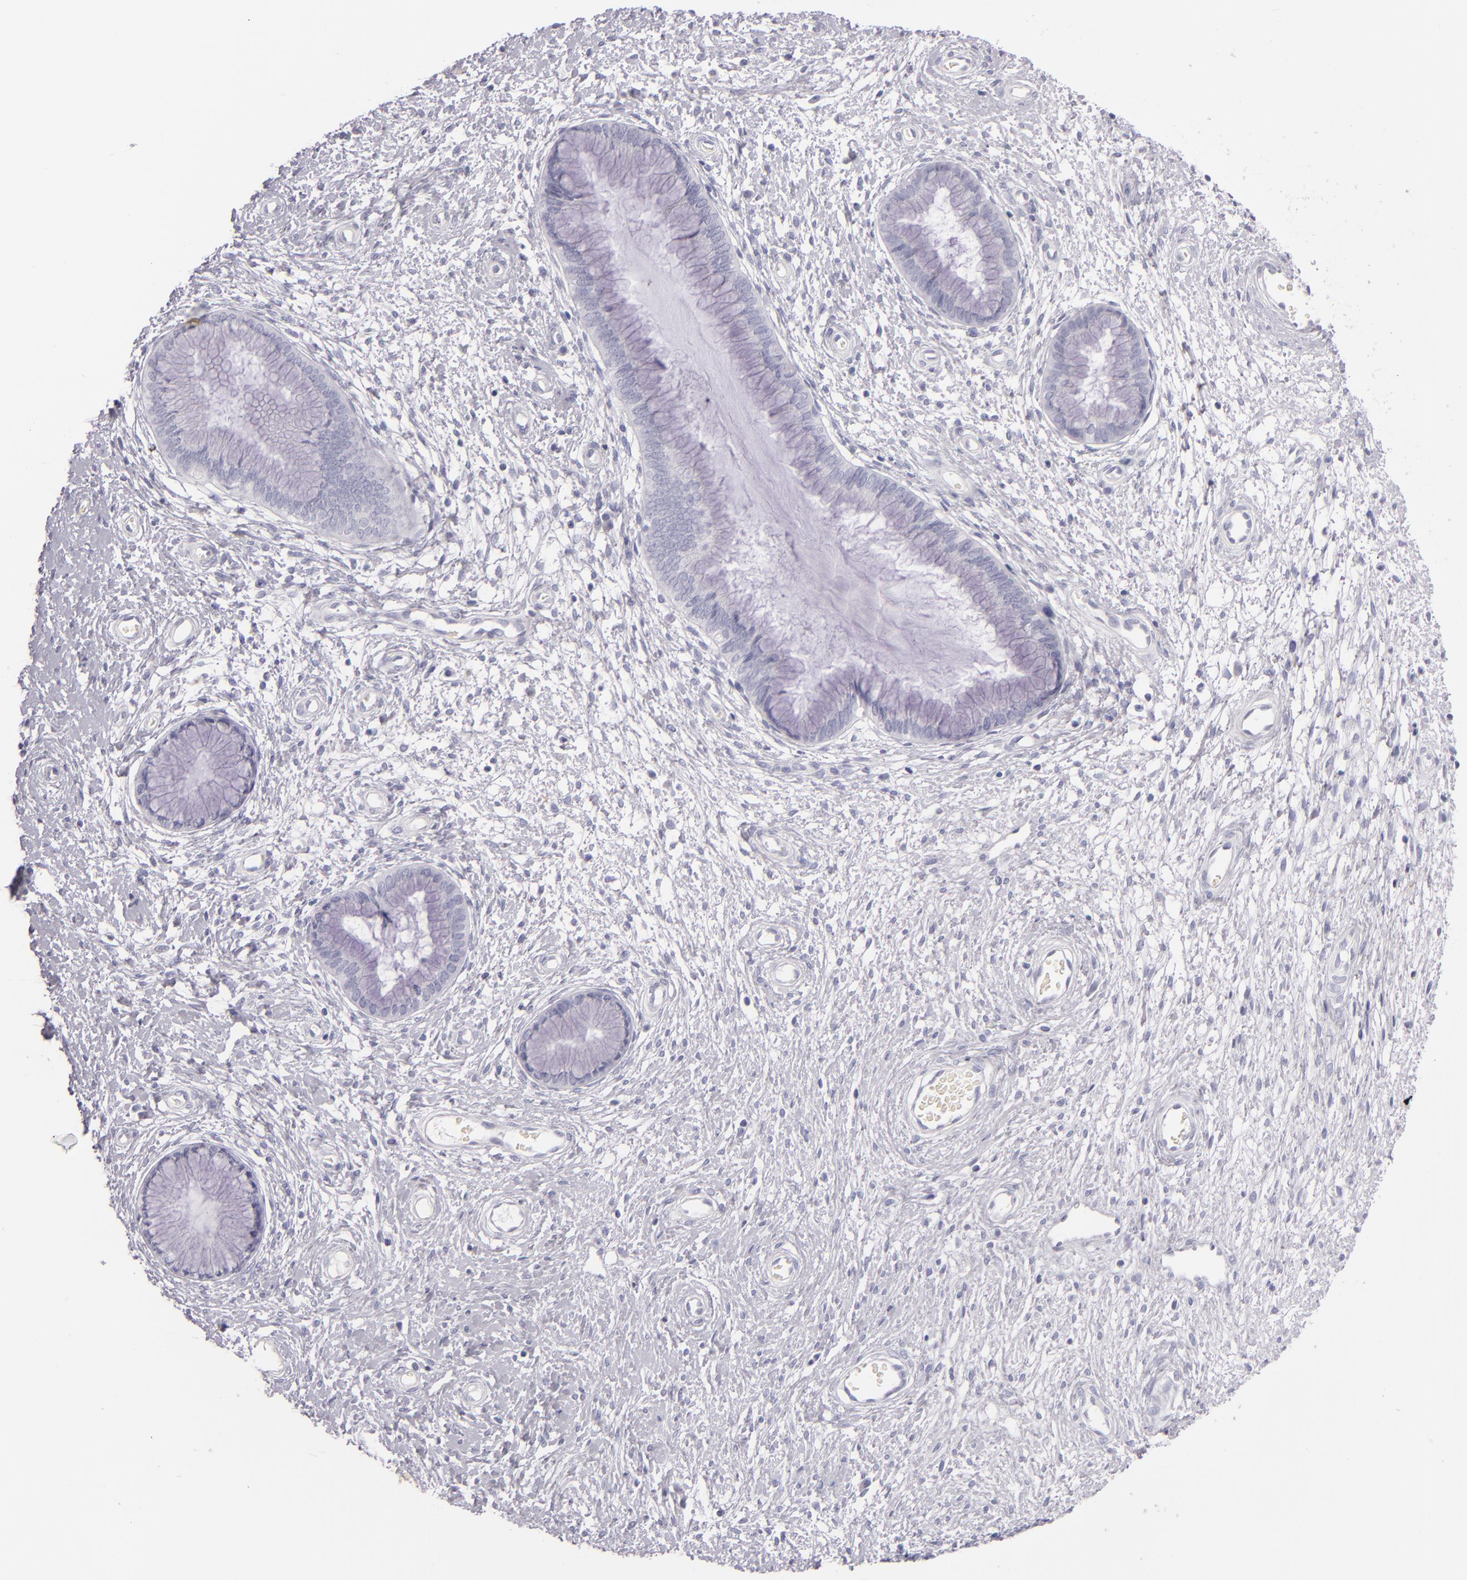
{"staining": {"intensity": "negative", "quantity": "none", "location": "none"}, "tissue": "cervix", "cell_type": "Glandular cells", "image_type": "normal", "snomed": [{"axis": "morphology", "description": "Normal tissue, NOS"}, {"axis": "topography", "description": "Cervix"}], "caption": "IHC of benign cervix displays no positivity in glandular cells. (Stains: DAB (3,3'-diaminobenzidine) immunohistochemistry with hematoxylin counter stain, Microscopy: brightfield microscopy at high magnification).", "gene": "FABP1", "patient": {"sex": "female", "age": 55}}